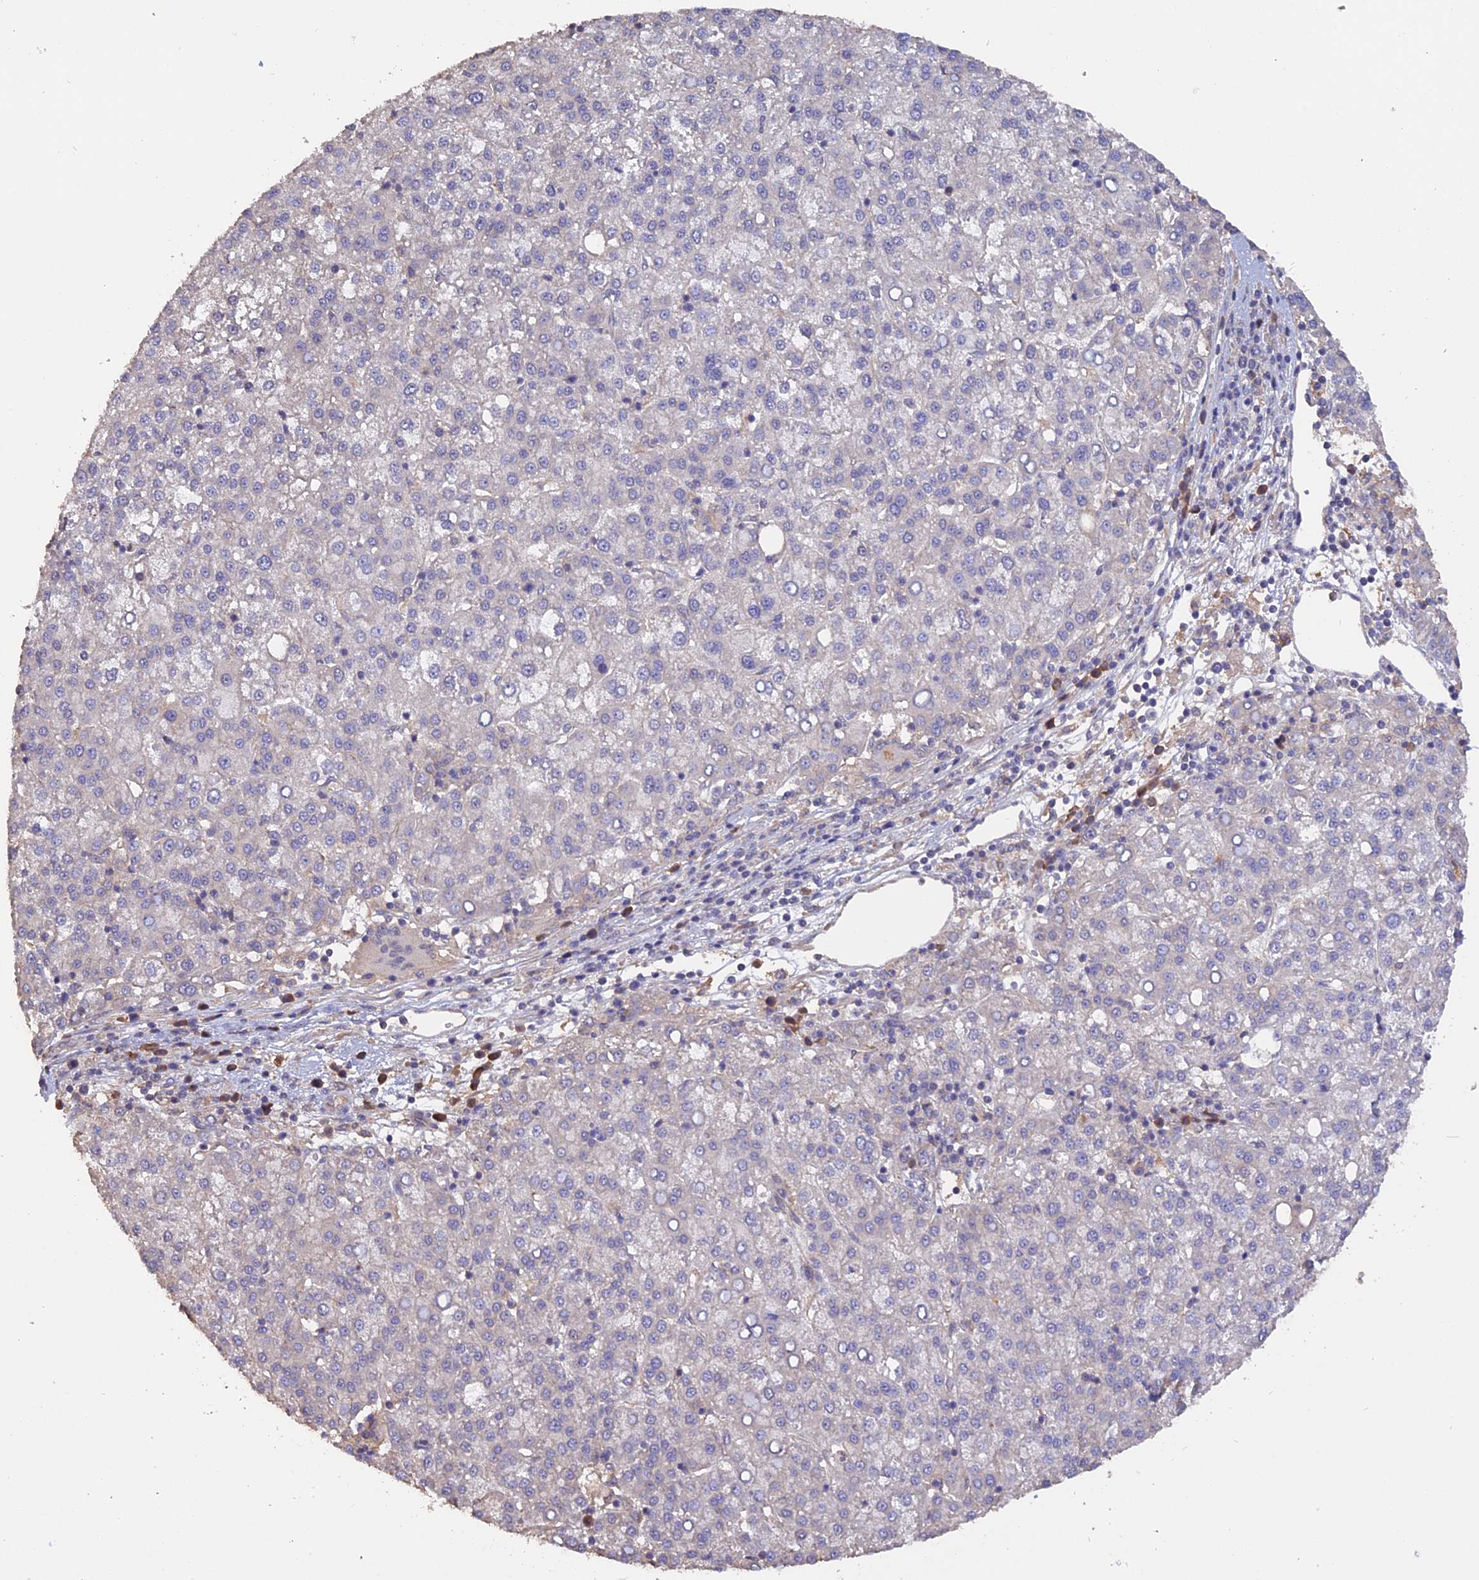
{"staining": {"intensity": "negative", "quantity": "none", "location": "none"}, "tissue": "liver cancer", "cell_type": "Tumor cells", "image_type": "cancer", "snomed": [{"axis": "morphology", "description": "Carcinoma, Hepatocellular, NOS"}, {"axis": "topography", "description": "Liver"}], "caption": "Immunohistochemistry (IHC) of hepatocellular carcinoma (liver) exhibits no positivity in tumor cells. (DAB immunohistochemistry (IHC) visualized using brightfield microscopy, high magnification).", "gene": "RASAL1", "patient": {"sex": "female", "age": 58}}